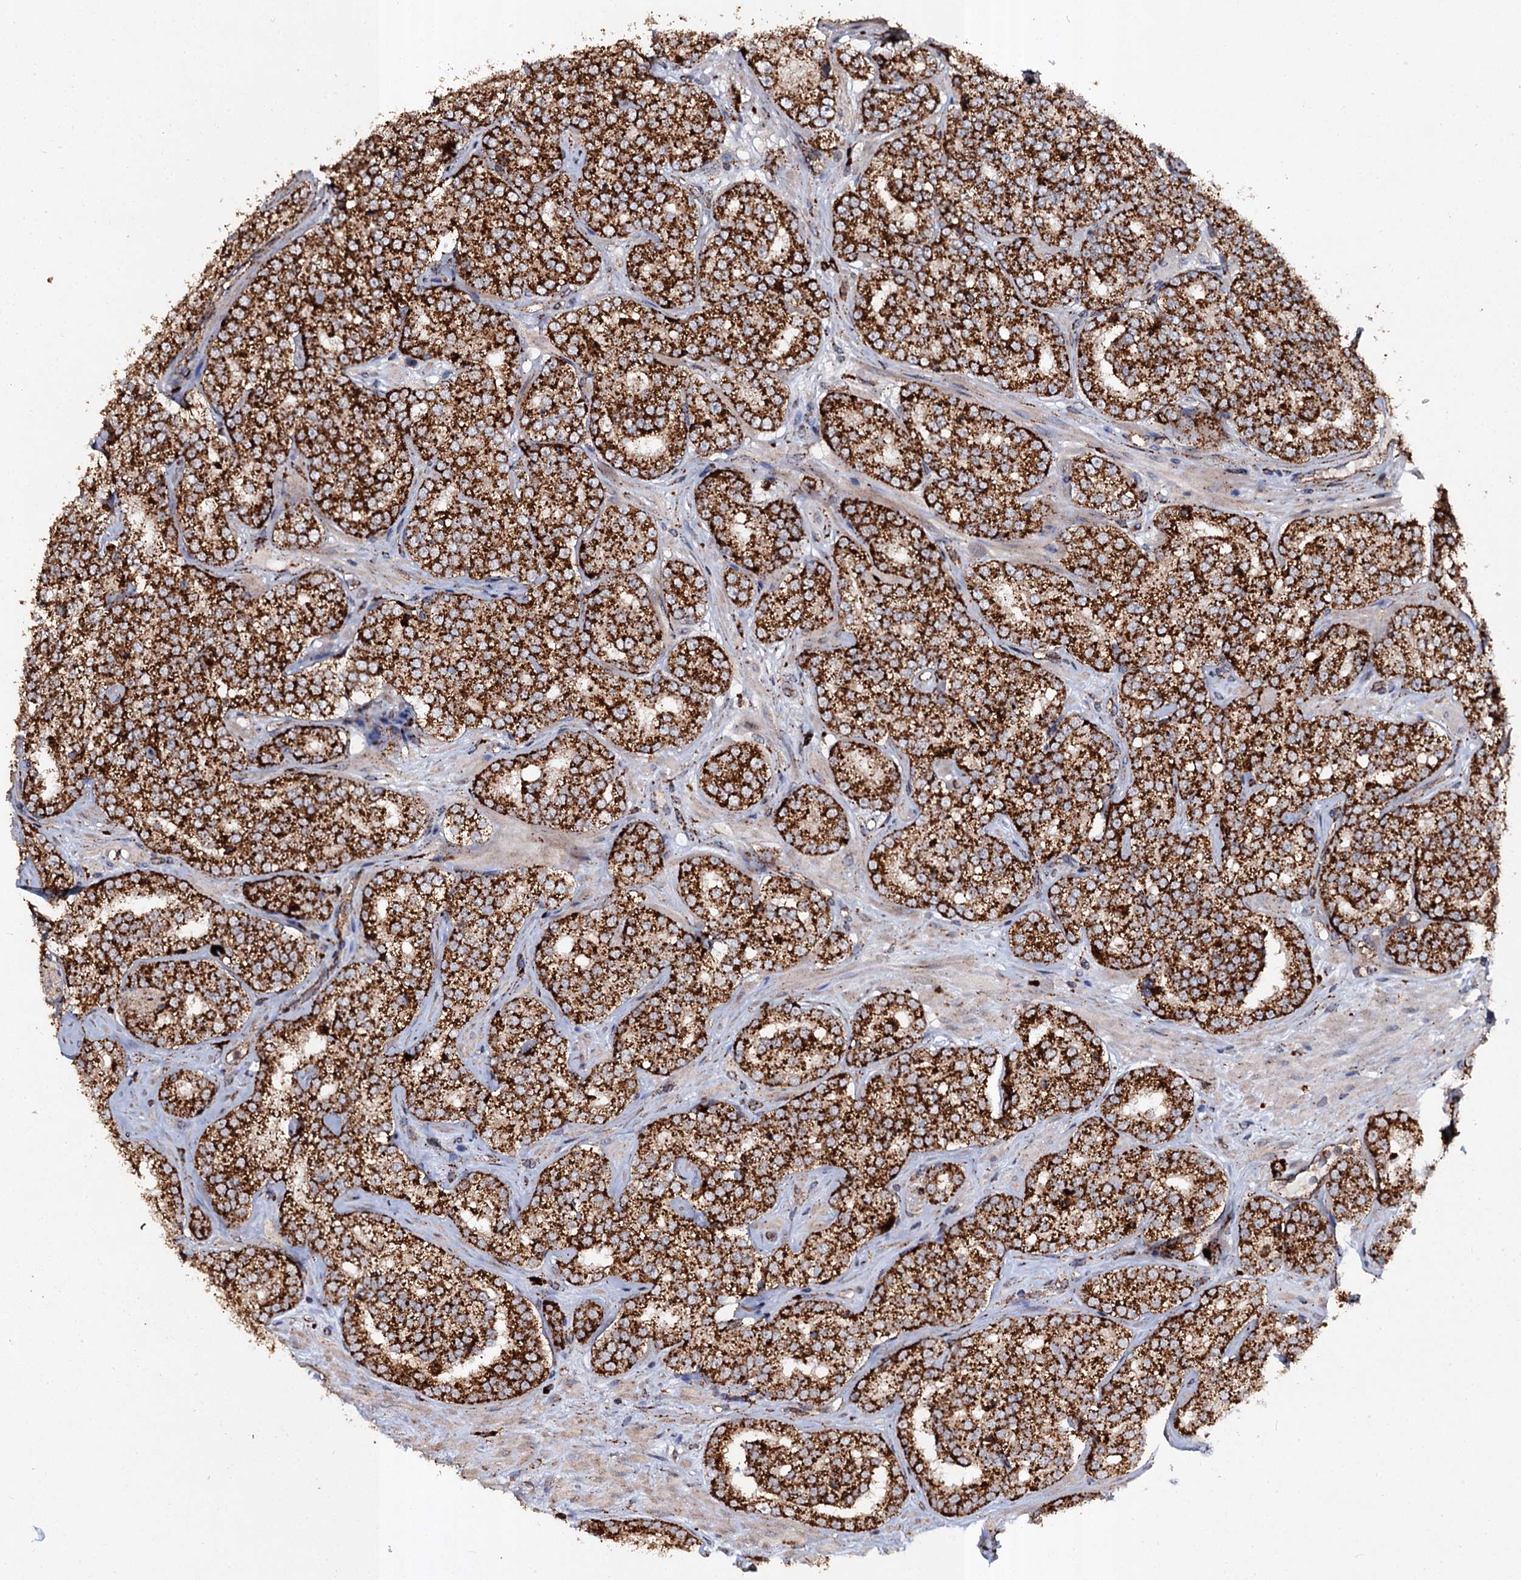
{"staining": {"intensity": "strong", "quantity": ">75%", "location": "cytoplasmic/membranous"}, "tissue": "prostate cancer", "cell_type": "Tumor cells", "image_type": "cancer", "snomed": [{"axis": "morphology", "description": "Normal tissue, NOS"}, {"axis": "morphology", "description": "Adenocarcinoma, High grade"}, {"axis": "topography", "description": "Prostate"}], "caption": "High-power microscopy captured an immunohistochemistry (IHC) image of prostate cancer (high-grade adenocarcinoma), revealing strong cytoplasmic/membranous expression in about >75% of tumor cells.", "gene": "GBA1", "patient": {"sex": "male", "age": 83}}